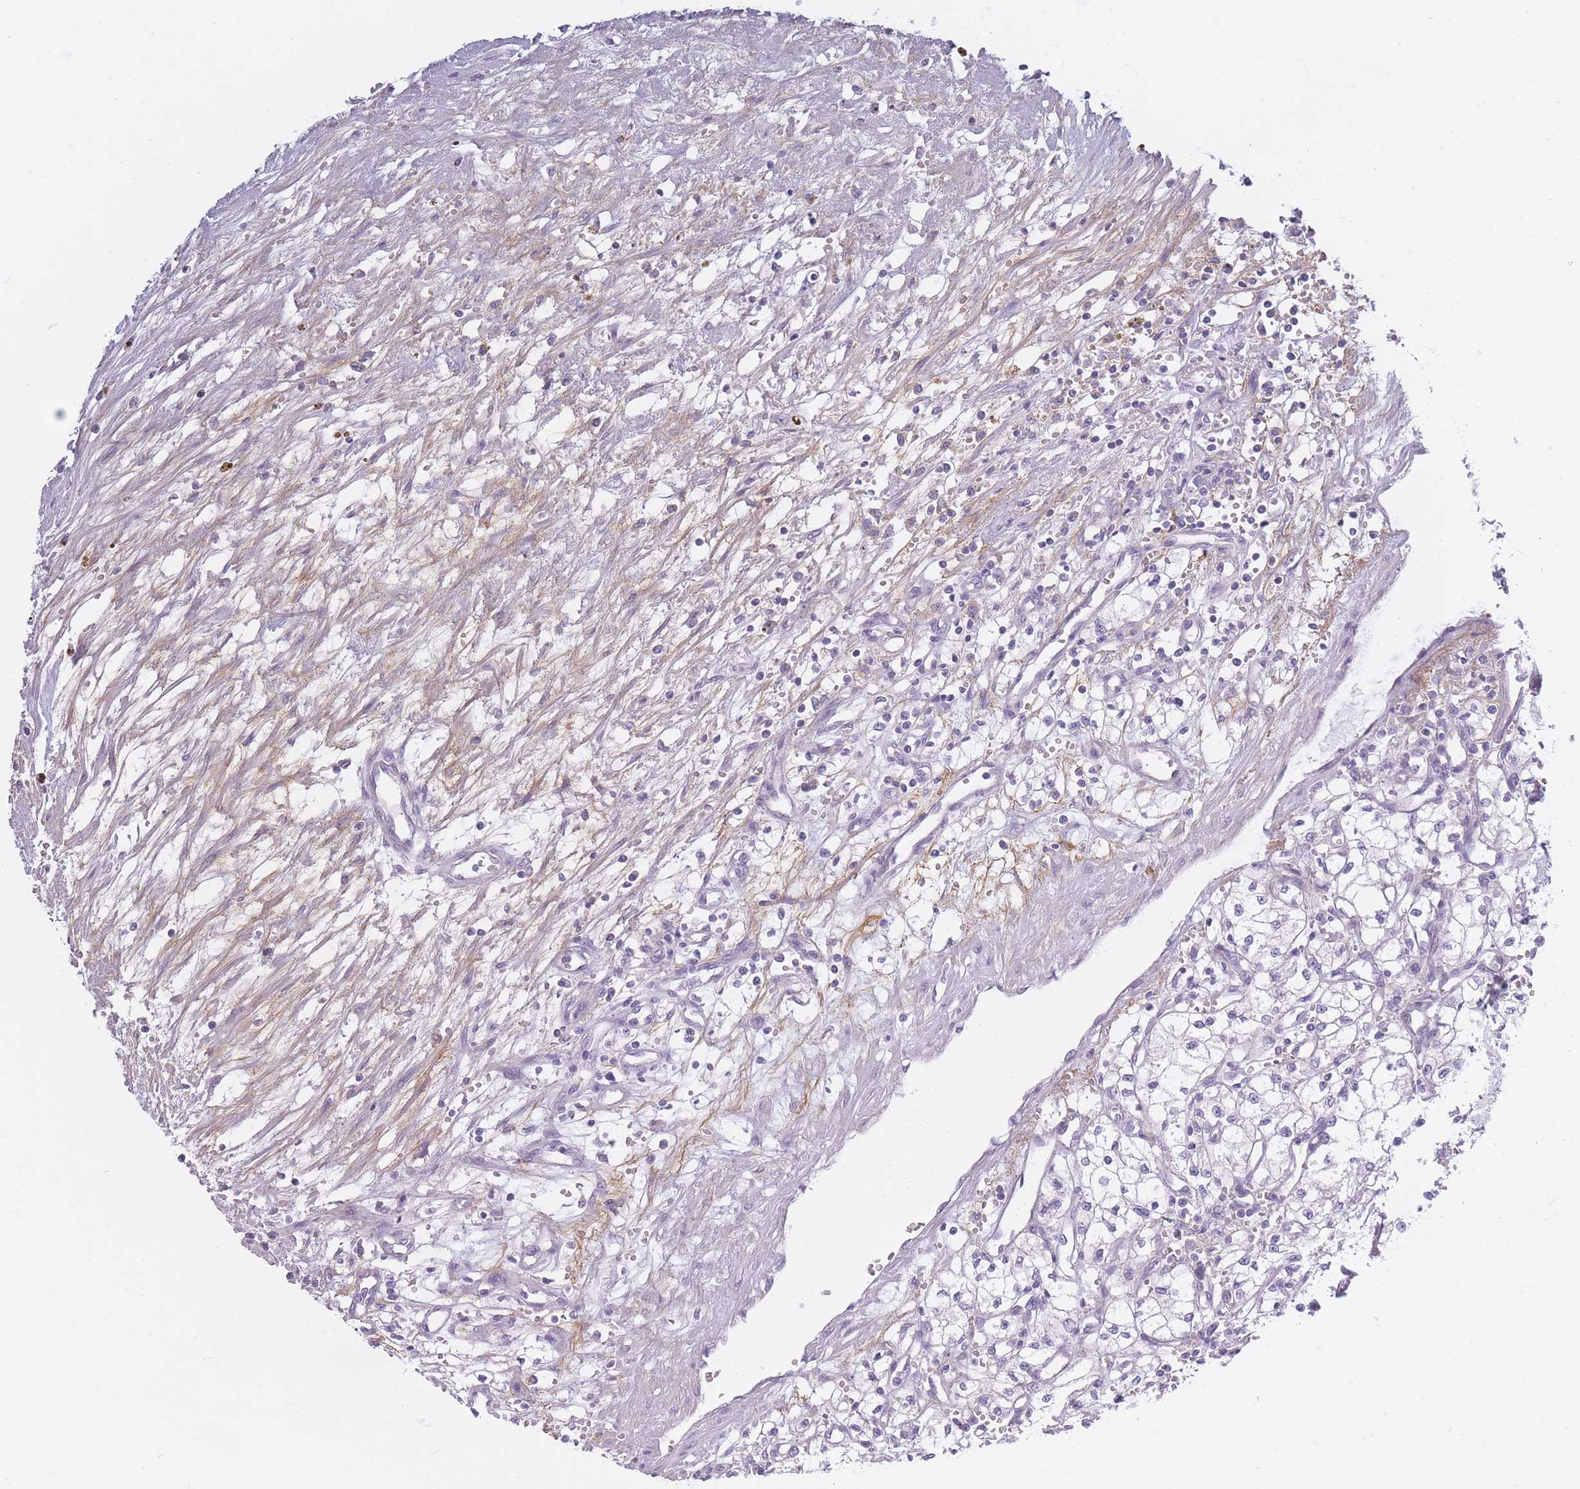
{"staining": {"intensity": "negative", "quantity": "none", "location": "none"}, "tissue": "renal cancer", "cell_type": "Tumor cells", "image_type": "cancer", "snomed": [{"axis": "morphology", "description": "Adenocarcinoma, NOS"}, {"axis": "topography", "description": "Kidney"}], "caption": "Immunohistochemistry of human renal adenocarcinoma reveals no expression in tumor cells. (IHC, brightfield microscopy, high magnification).", "gene": "AP3M2", "patient": {"sex": "male", "age": 59}}